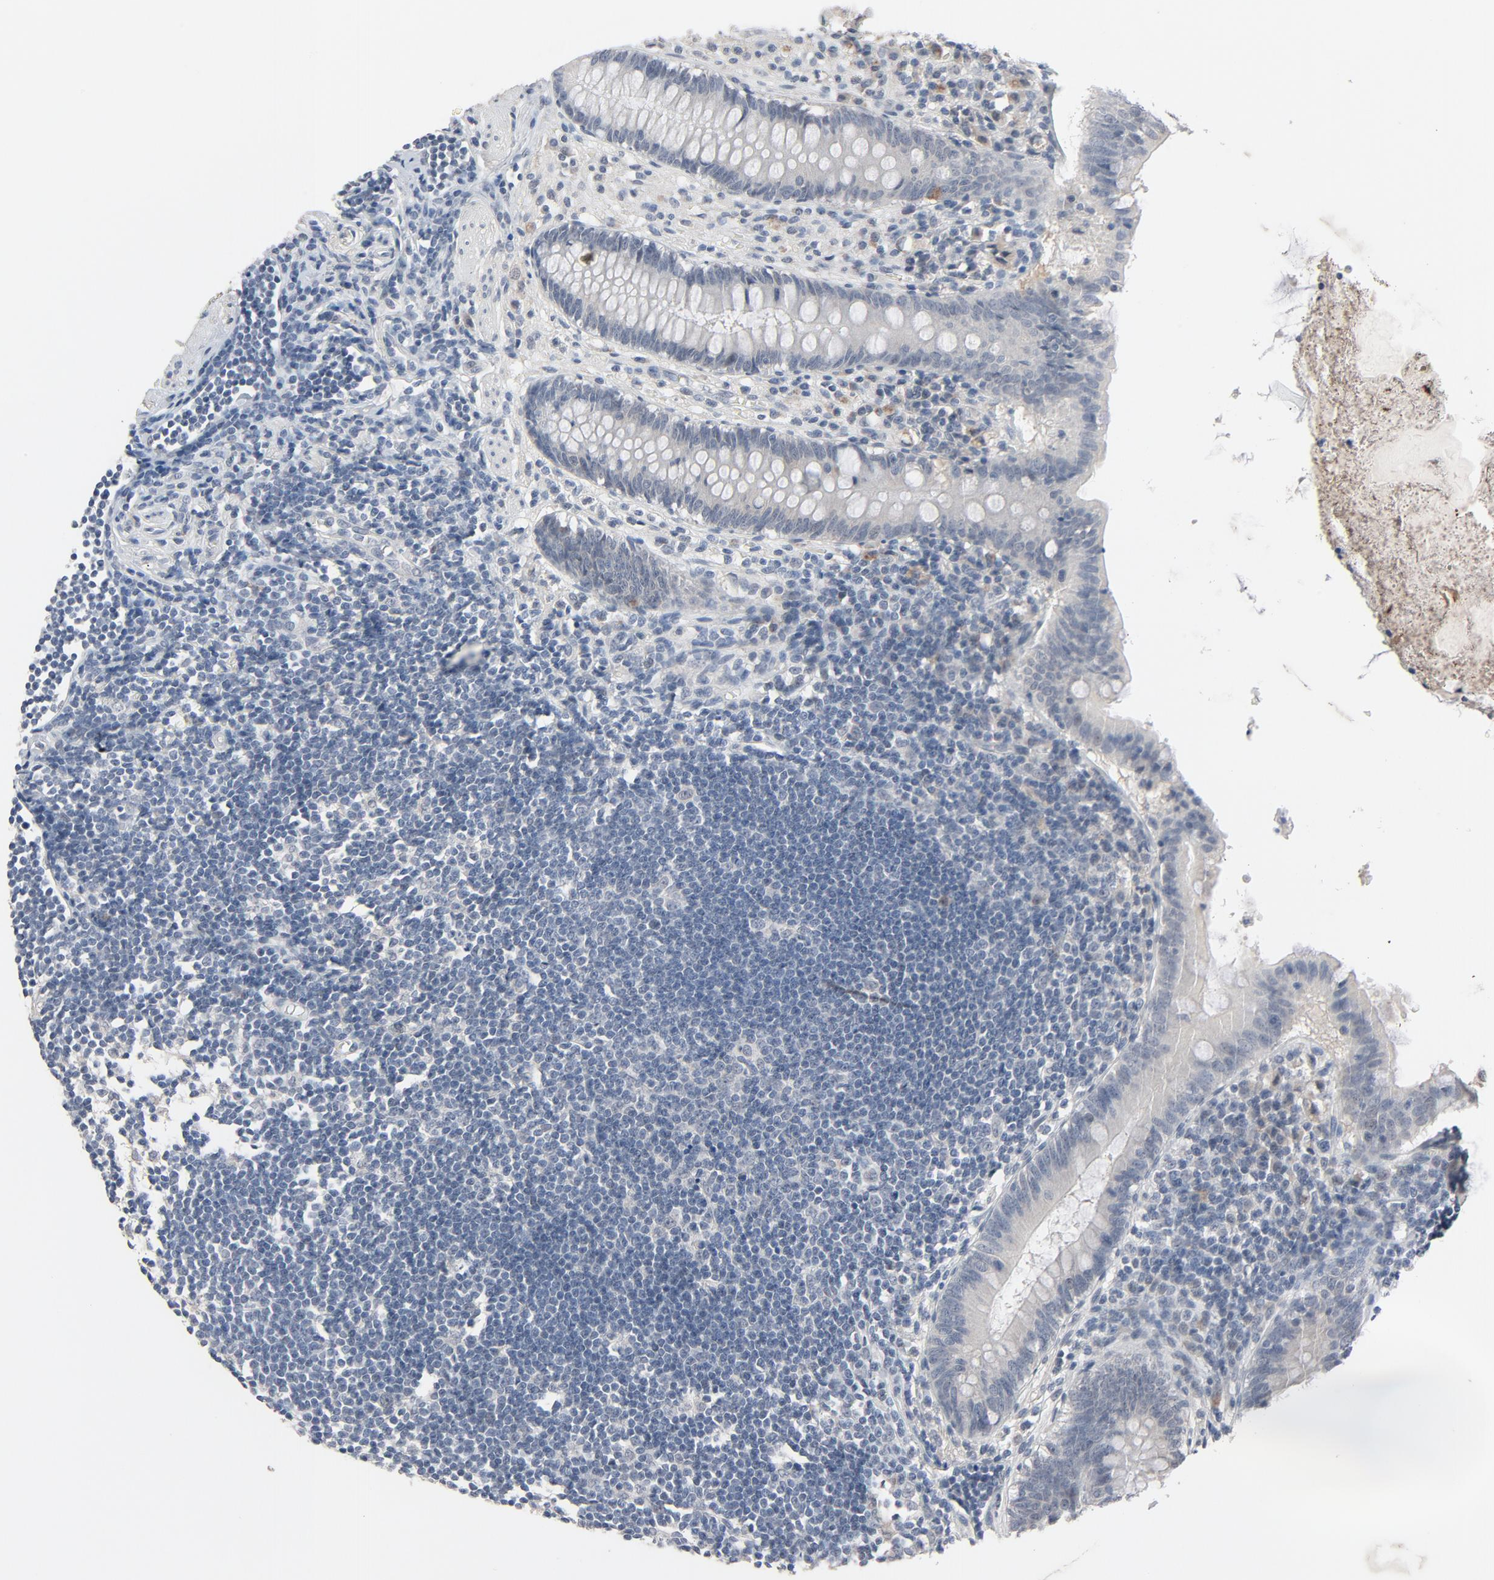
{"staining": {"intensity": "negative", "quantity": "none", "location": "none"}, "tissue": "appendix", "cell_type": "Glandular cells", "image_type": "normal", "snomed": [{"axis": "morphology", "description": "Normal tissue, NOS"}, {"axis": "topography", "description": "Appendix"}], "caption": "This is an immunohistochemistry (IHC) histopathology image of benign appendix. There is no positivity in glandular cells.", "gene": "MT3", "patient": {"sex": "female", "age": 50}}